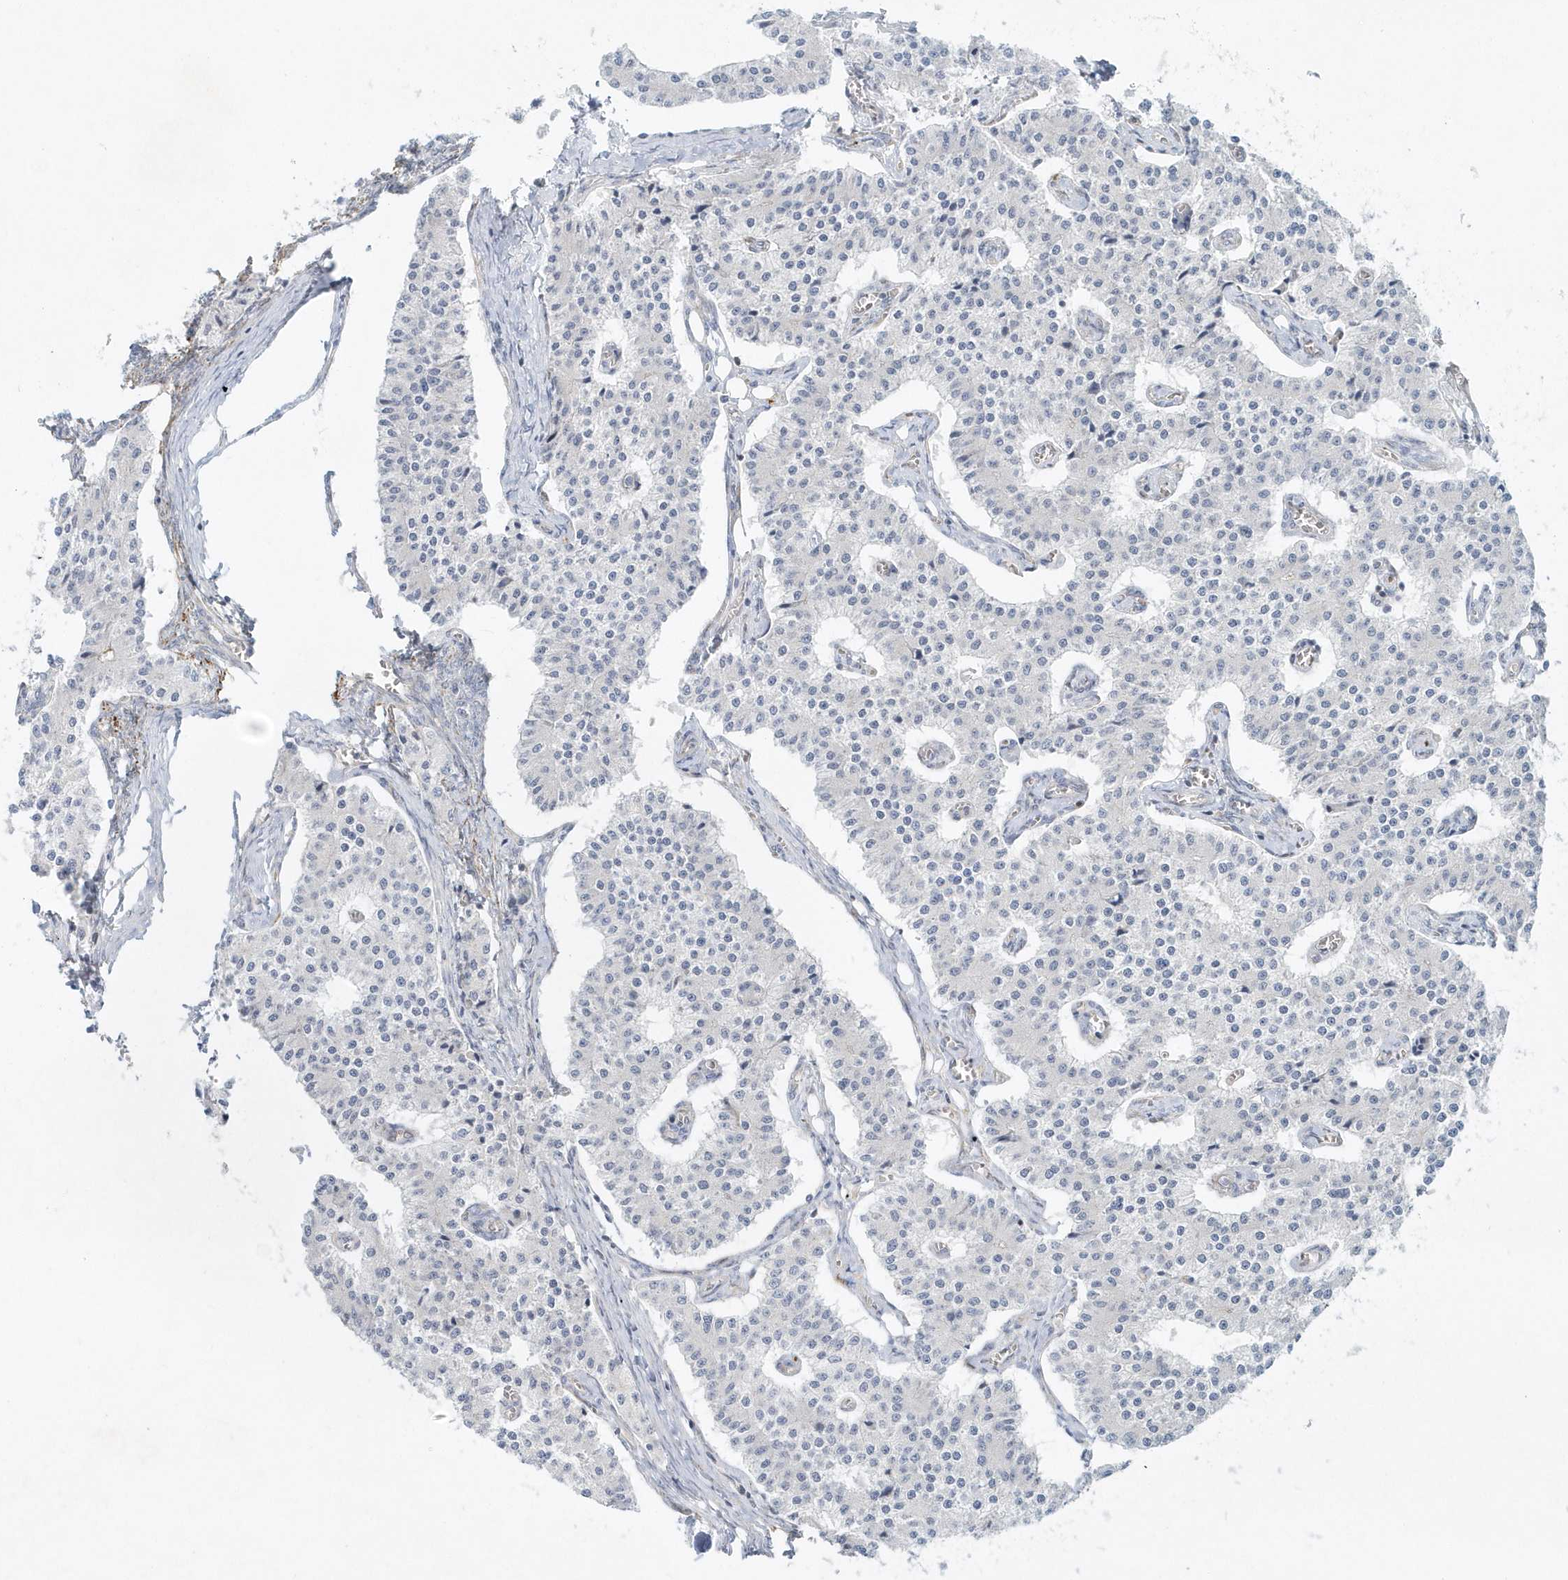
{"staining": {"intensity": "negative", "quantity": "none", "location": "none"}, "tissue": "carcinoid", "cell_type": "Tumor cells", "image_type": "cancer", "snomed": [{"axis": "morphology", "description": "Carcinoid, malignant, NOS"}, {"axis": "topography", "description": "Colon"}], "caption": "The IHC image has no significant positivity in tumor cells of carcinoid tissue.", "gene": "DNAH1", "patient": {"sex": "female", "age": 52}}